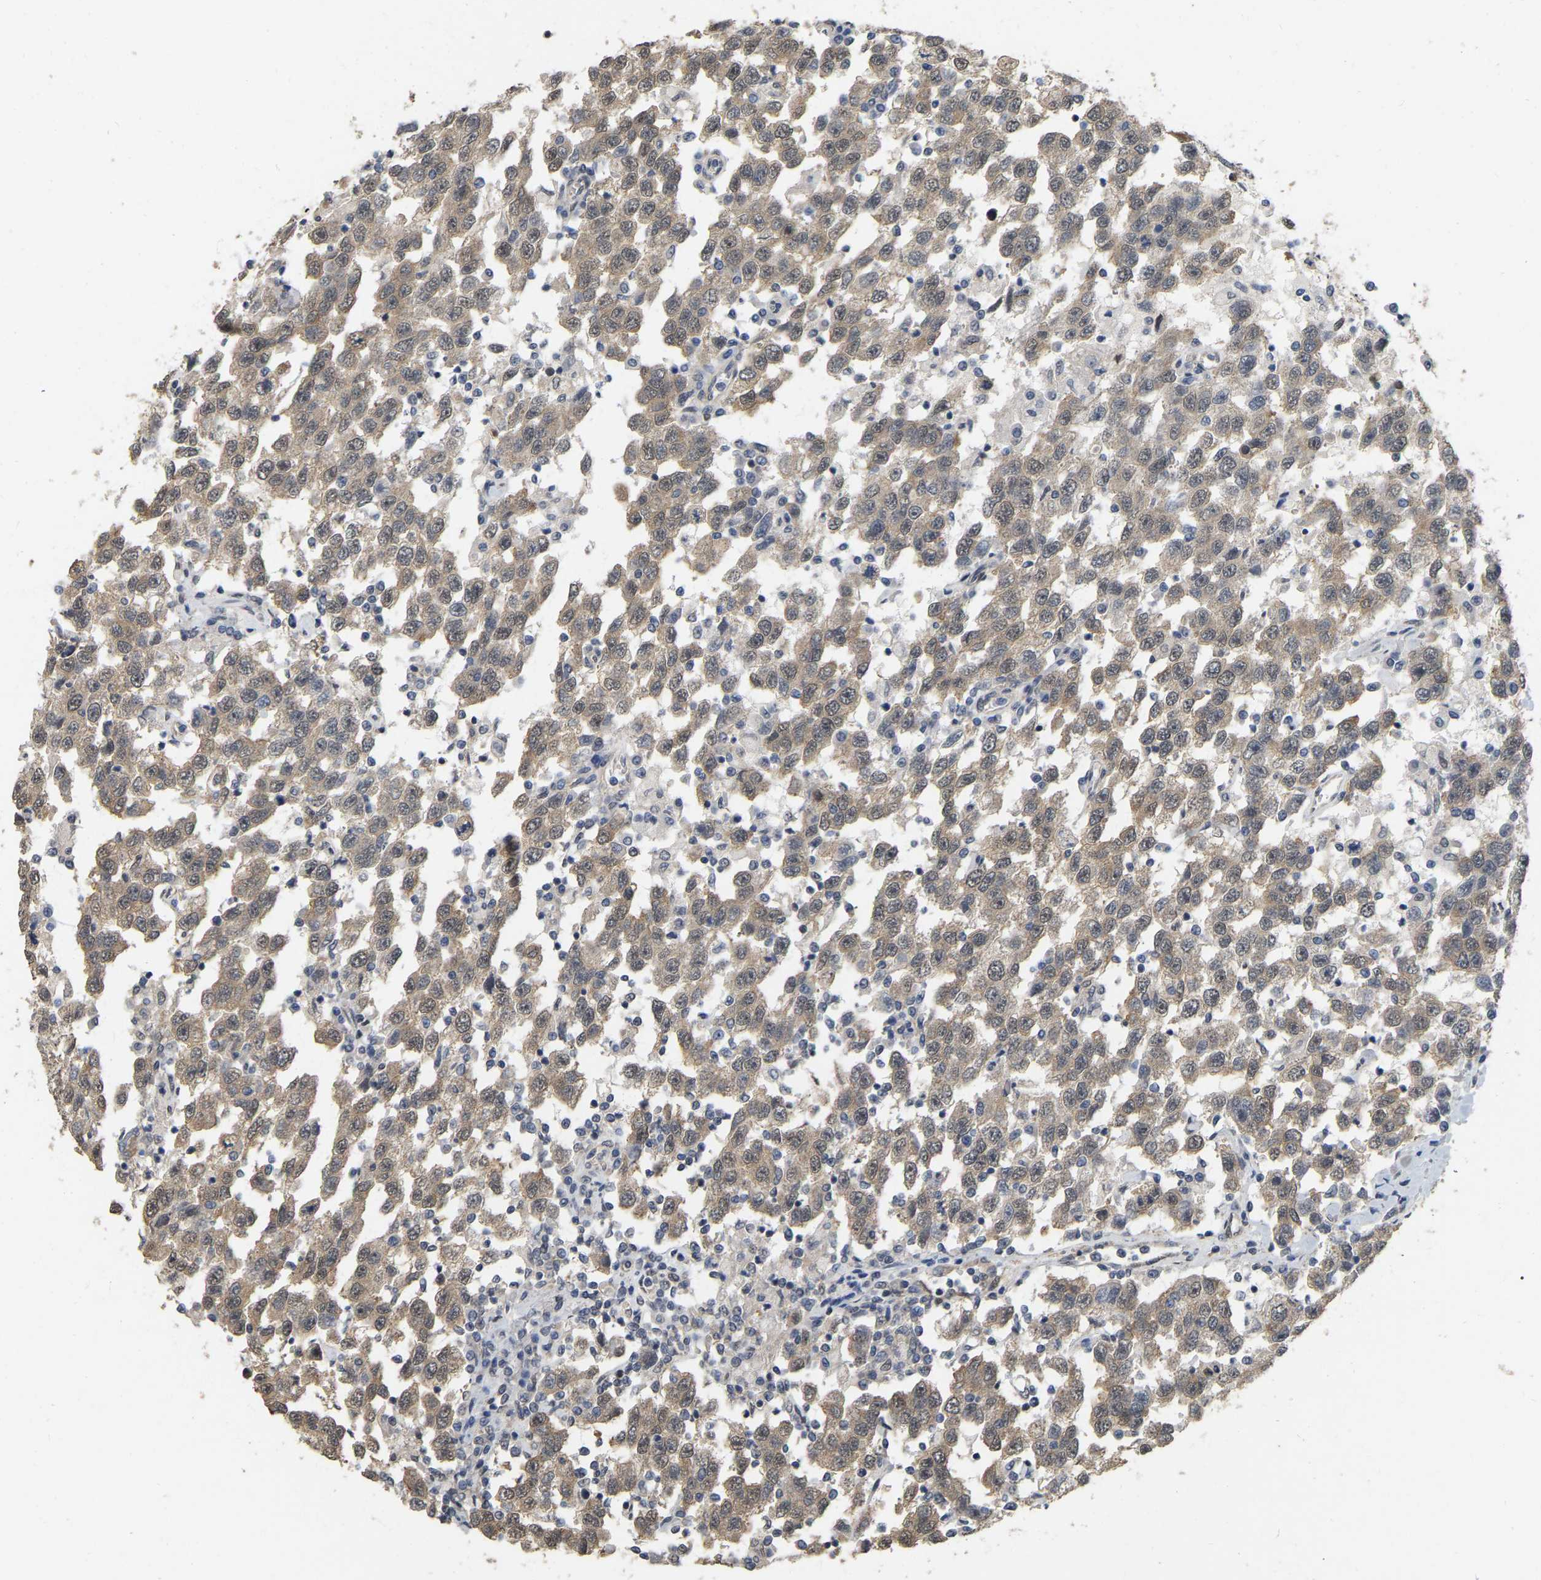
{"staining": {"intensity": "moderate", "quantity": ">75%", "location": "cytoplasmic/membranous,nuclear"}, "tissue": "testis cancer", "cell_type": "Tumor cells", "image_type": "cancer", "snomed": [{"axis": "morphology", "description": "Seminoma, NOS"}, {"axis": "topography", "description": "Testis"}], "caption": "Testis seminoma was stained to show a protein in brown. There is medium levels of moderate cytoplasmic/membranous and nuclear staining in about >75% of tumor cells. Ihc stains the protein in brown and the nuclei are stained blue.", "gene": "RUVBL1", "patient": {"sex": "male", "age": 41}}